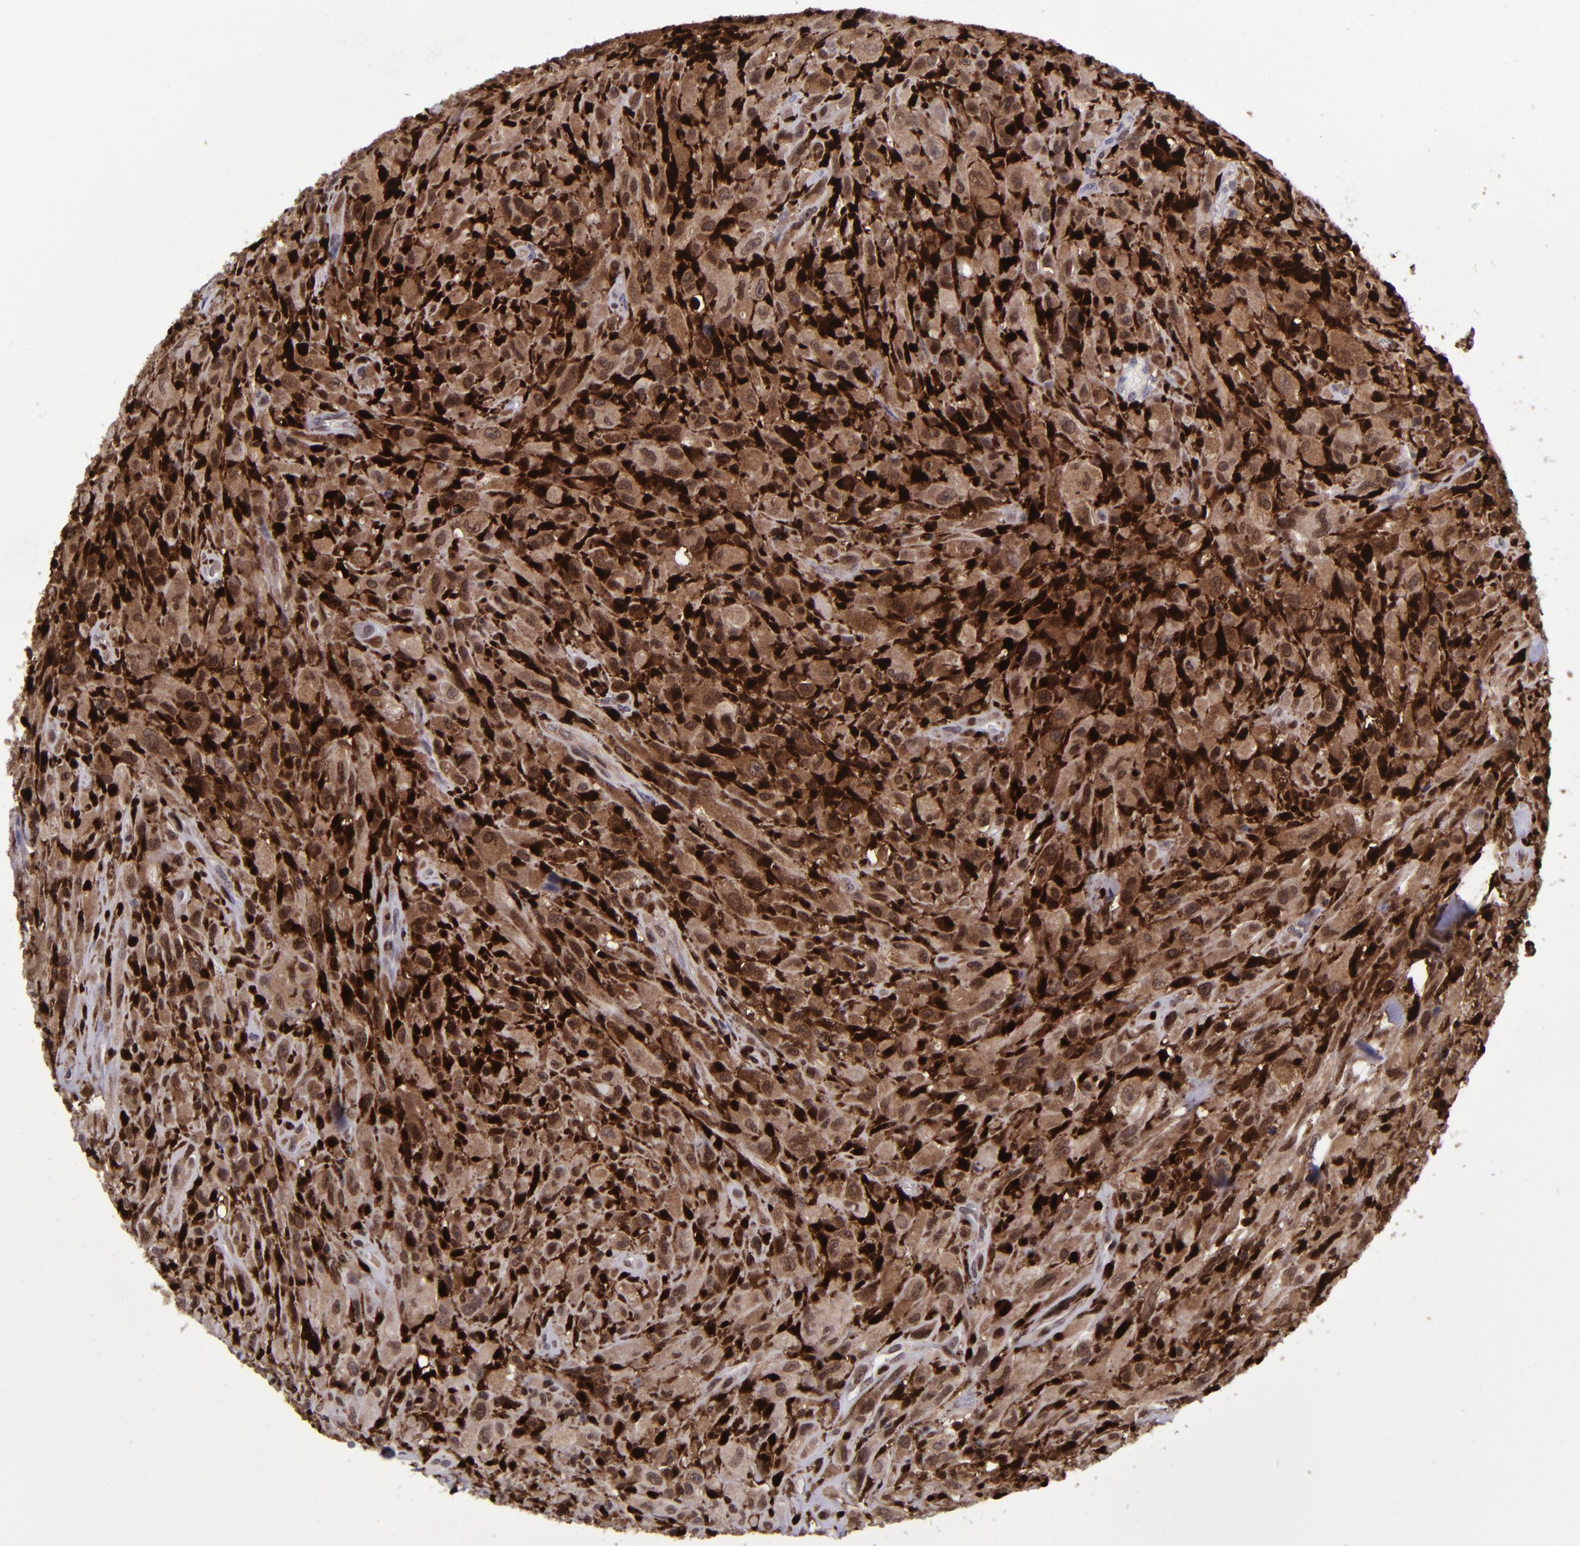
{"staining": {"intensity": "strong", "quantity": "25%-75%", "location": "cytoplasmic/membranous,nuclear"}, "tissue": "glioma", "cell_type": "Tumor cells", "image_type": "cancer", "snomed": [{"axis": "morphology", "description": "Glioma, malignant, High grade"}, {"axis": "topography", "description": "Brain"}], "caption": "Immunohistochemical staining of human glioma shows high levels of strong cytoplasmic/membranous and nuclear protein staining in approximately 25%-75% of tumor cells. (brown staining indicates protein expression, while blue staining denotes nuclei).", "gene": "TYMP", "patient": {"sex": "male", "age": 48}}